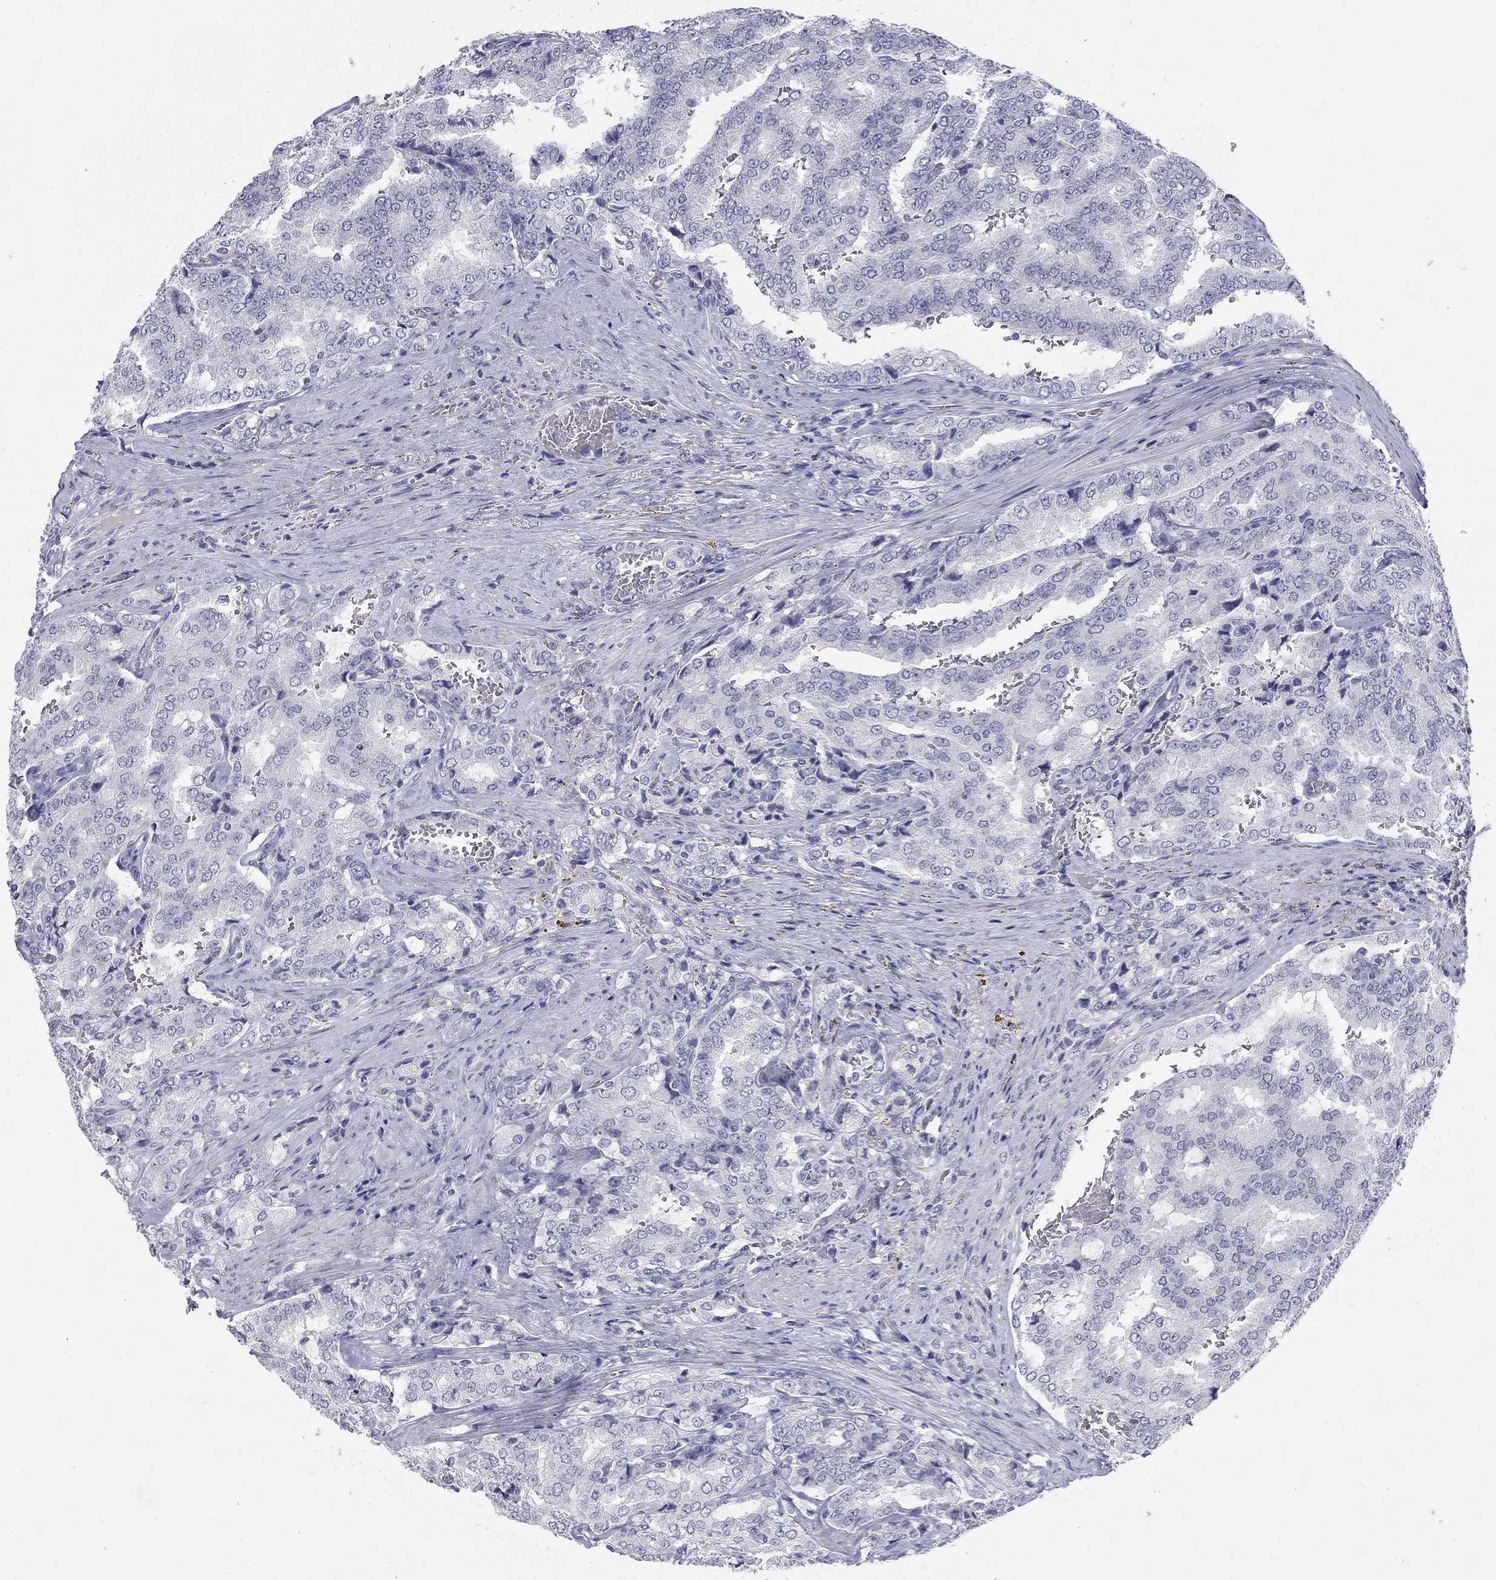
{"staining": {"intensity": "negative", "quantity": "none", "location": "none"}, "tissue": "prostate cancer", "cell_type": "Tumor cells", "image_type": "cancer", "snomed": [{"axis": "morphology", "description": "Adenocarcinoma, NOS"}, {"axis": "topography", "description": "Prostate"}], "caption": "DAB (3,3'-diaminobenzidine) immunohistochemical staining of human prostate cancer demonstrates no significant staining in tumor cells.", "gene": "ELAVL4", "patient": {"sex": "male", "age": 65}}